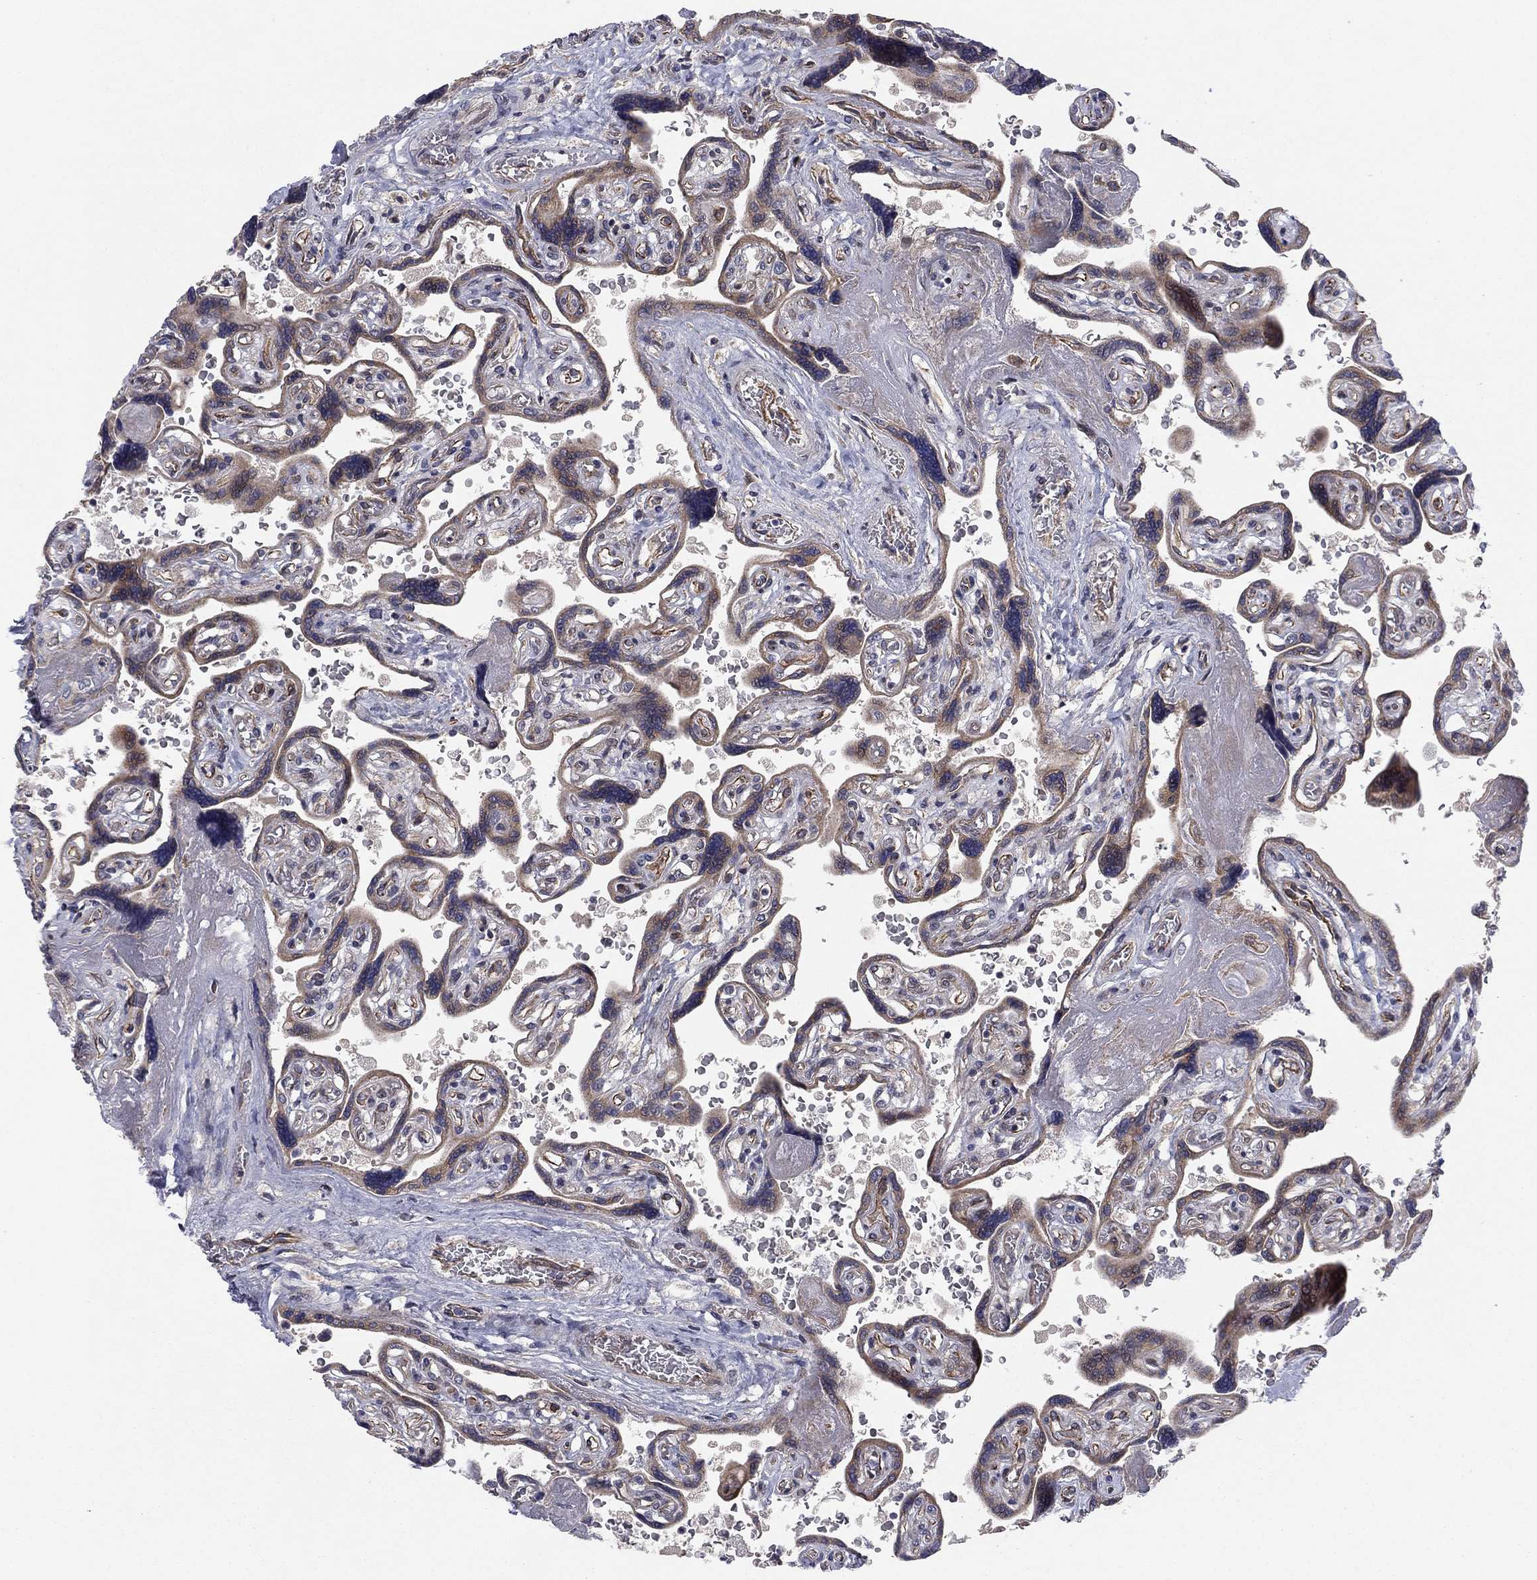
{"staining": {"intensity": "weak", "quantity": ">75%", "location": "cytoplasmic/membranous"}, "tissue": "placenta", "cell_type": "Decidual cells", "image_type": "normal", "snomed": [{"axis": "morphology", "description": "Normal tissue, NOS"}, {"axis": "topography", "description": "Placenta"}], "caption": "Protein staining of unremarkable placenta displays weak cytoplasmic/membranous positivity in about >75% of decidual cells.", "gene": "BCL11A", "patient": {"sex": "female", "age": 32}}